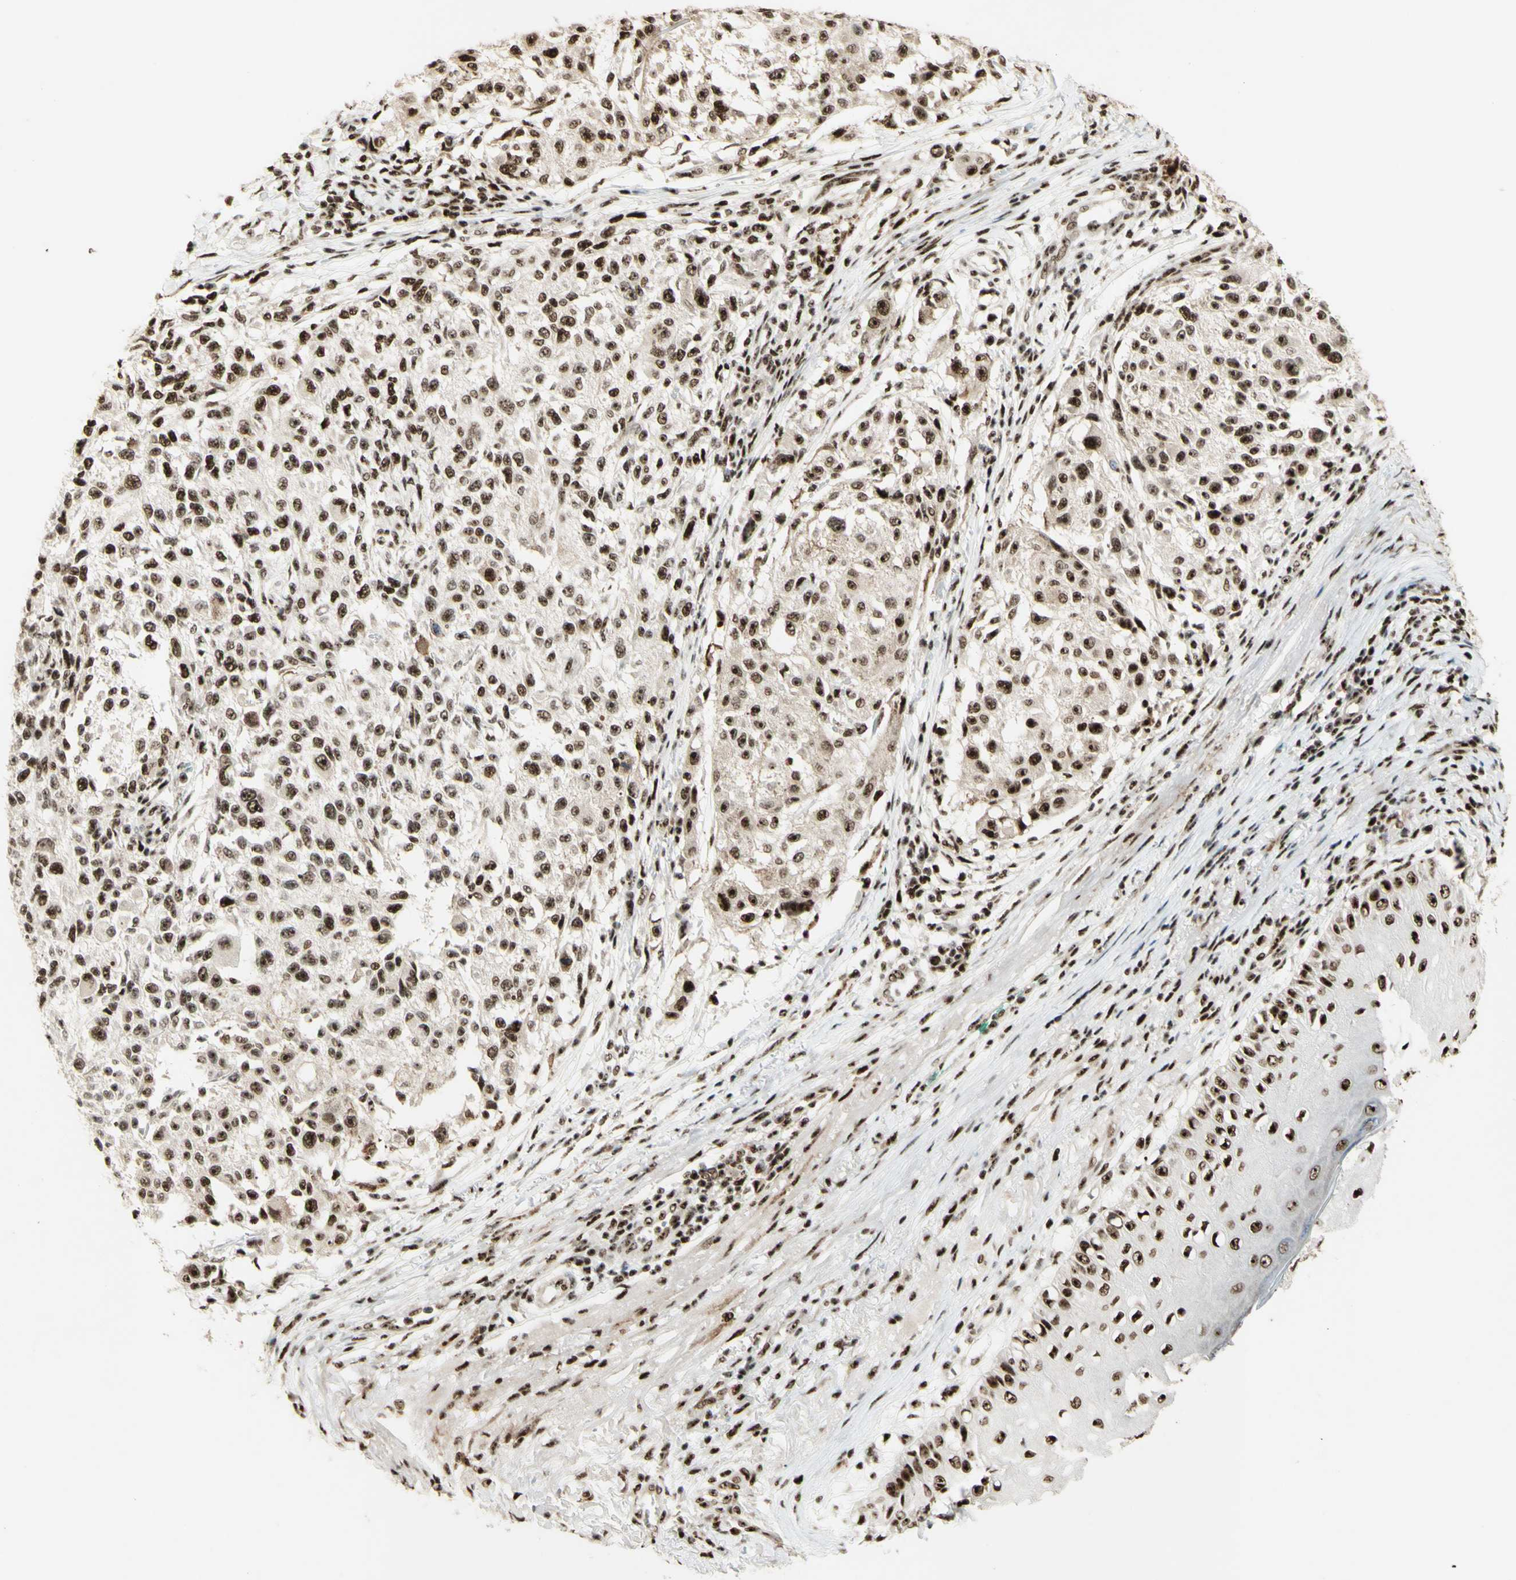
{"staining": {"intensity": "strong", "quantity": ">75%", "location": "nuclear"}, "tissue": "melanoma", "cell_type": "Tumor cells", "image_type": "cancer", "snomed": [{"axis": "morphology", "description": "Necrosis, NOS"}, {"axis": "morphology", "description": "Malignant melanoma, NOS"}, {"axis": "topography", "description": "Skin"}], "caption": "Malignant melanoma tissue displays strong nuclear positivity in about >75% of tumor cells, visualized by immunohistochemistry.", "gene": "DHX9", "patient": {"sex": "female", "age": 87}}